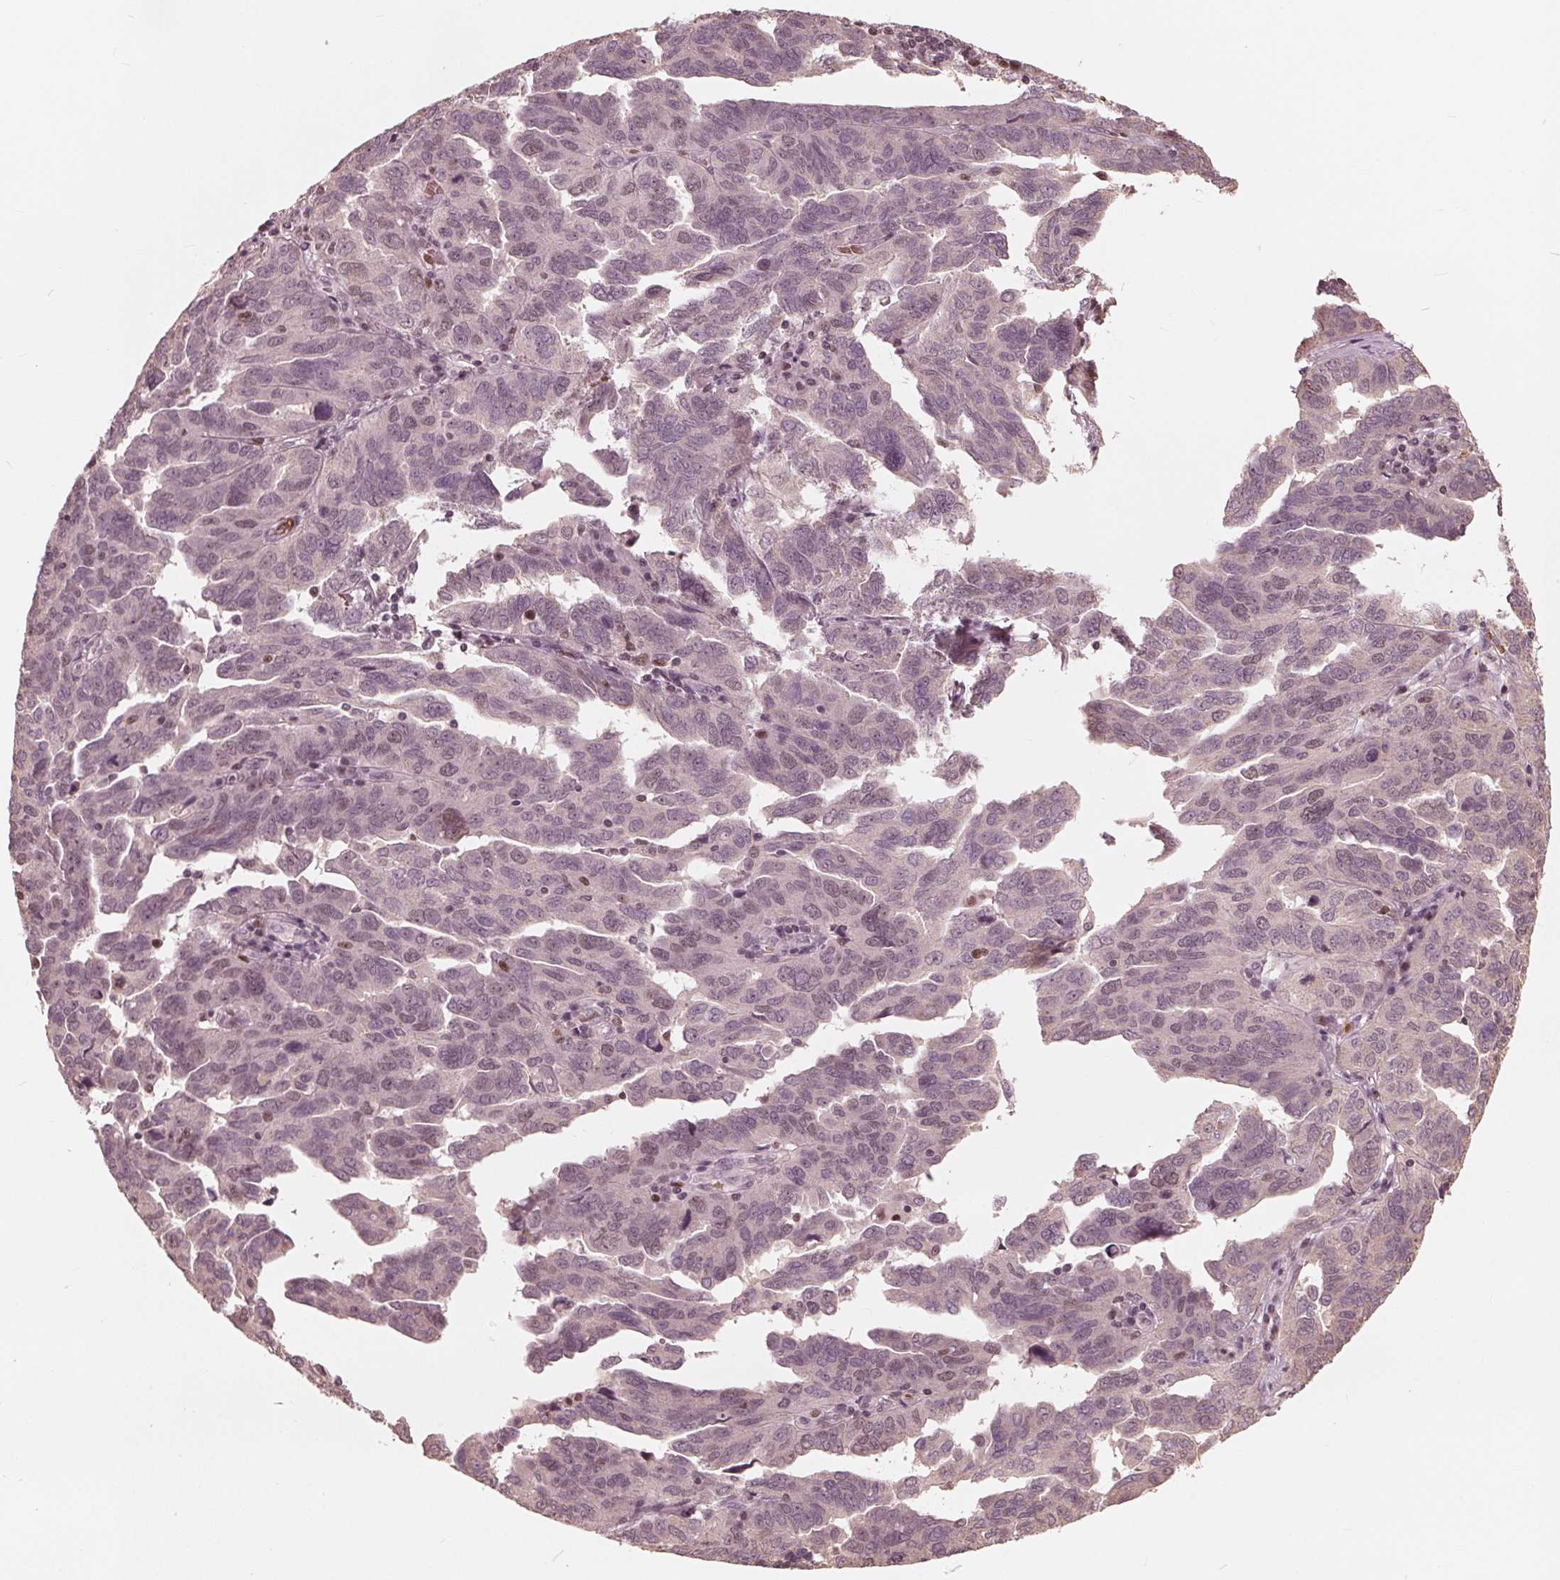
{"staining": {"intensity": "negative", "quantity": "none", "location": "none"}, "tissue": "ovarian cancer", "cell_type": "Tumor cells", "image_type": "cancer", "snomed": [{"axis": "morphology", "description": "Cystadenocarcinoma, serous, NOS"}, {"axis": "topography", "description": "Ovary"}], "caption": "Histopathology image shows no significant protein positivity in tumor cells of ovarian cancer.", "gene": "HIRIP3", "patient": {"sex": "female", "age": 64}}